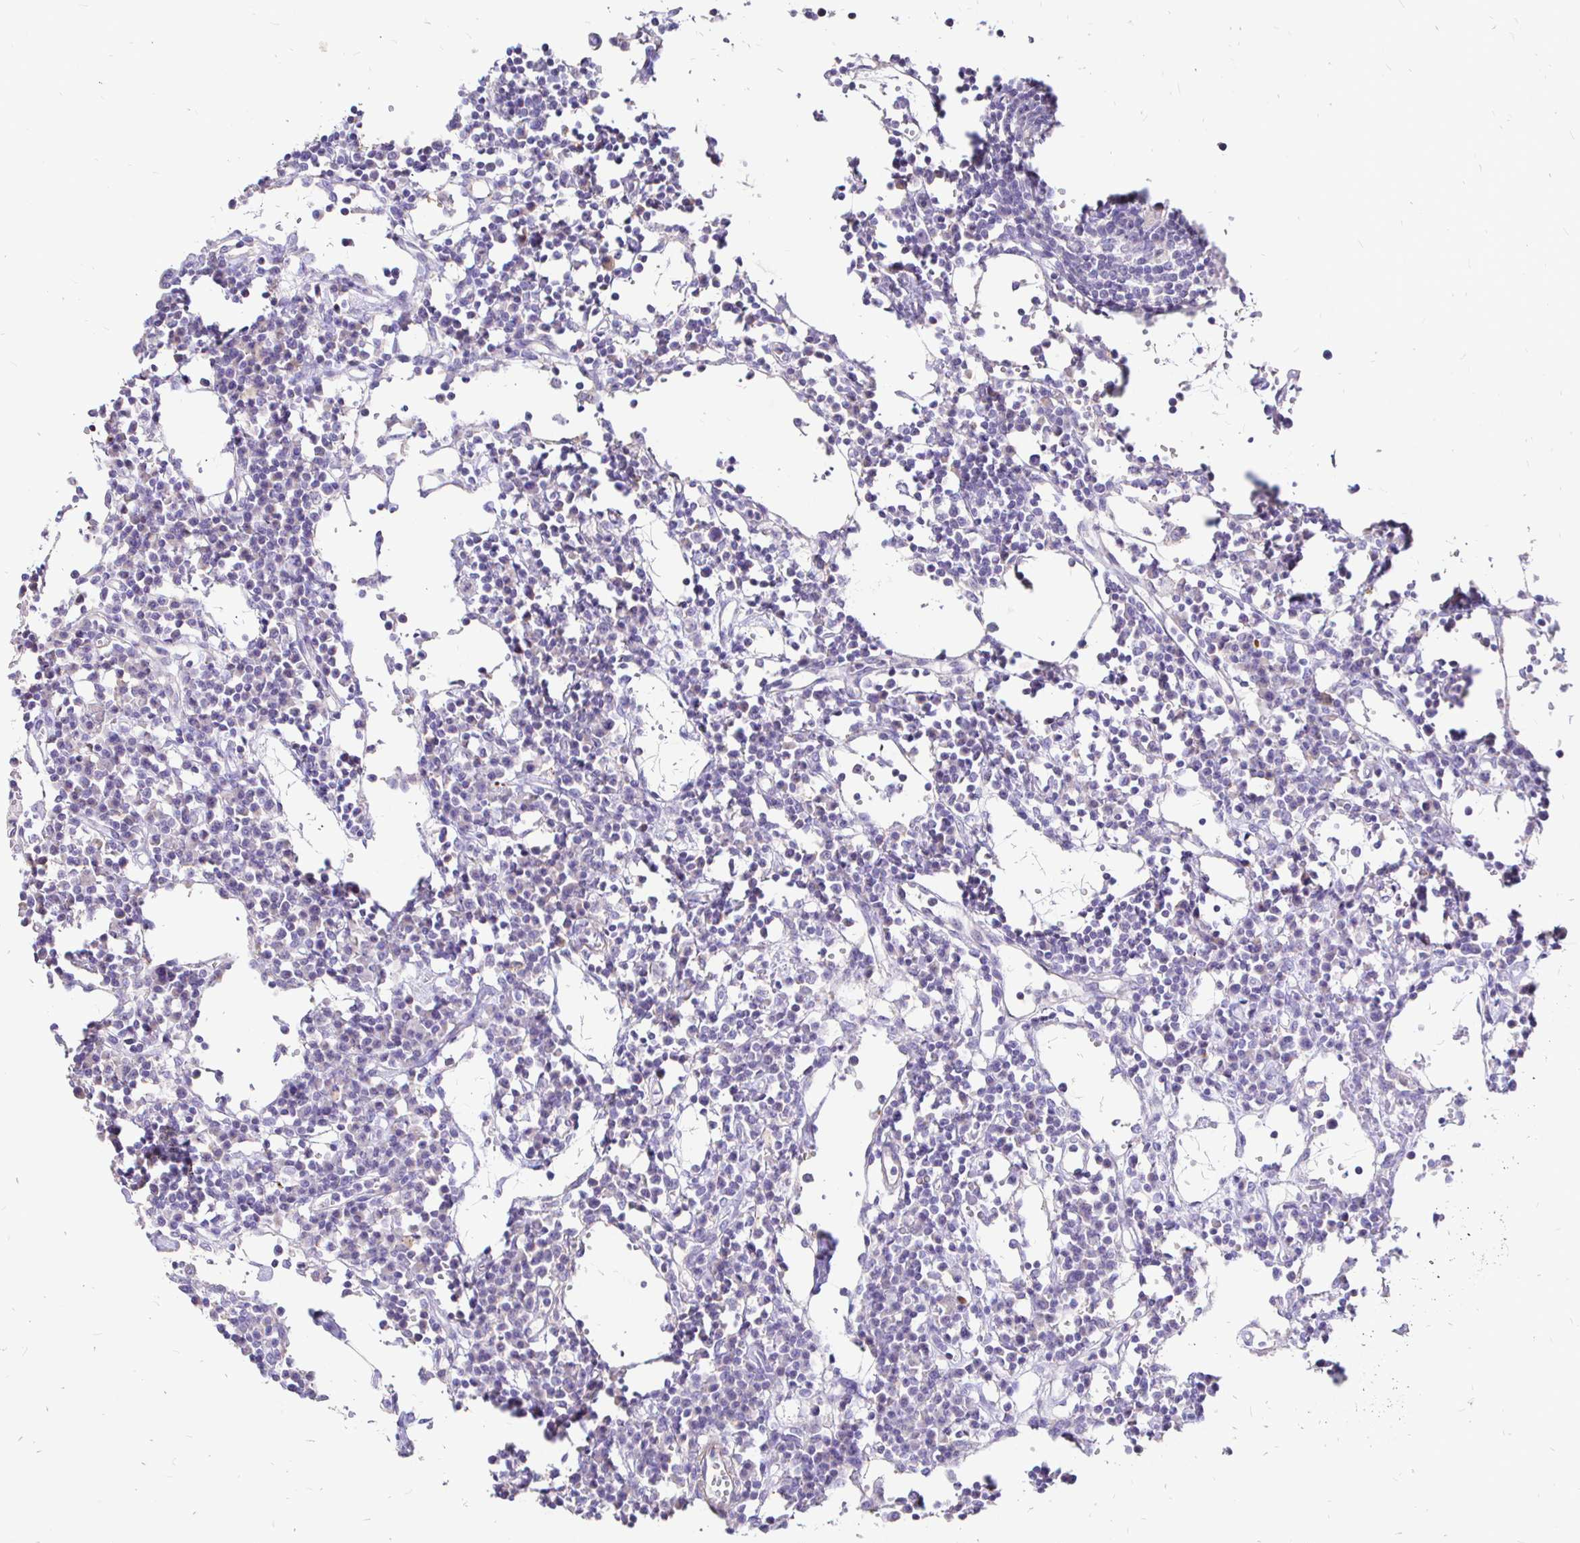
{"staining": {"intensity": "negative", "quantity": "none", "location": "none"}, "tissue": "lymph node", "cell_type": "Germinal center cells", "image_type": "normal", "snomed": [{"axis": "morphology", "description": "Normal tissue, NOS"}, {"axis": "topography", "description": "Lymph node"}], "caption": "Immunohistochemistry micrograph of benign human lymph node stained for a protein (brown), which displays no positivity in germinal center cells.", "gene": "NECAB1", "patient": {"sex": "female", "age": 78}}